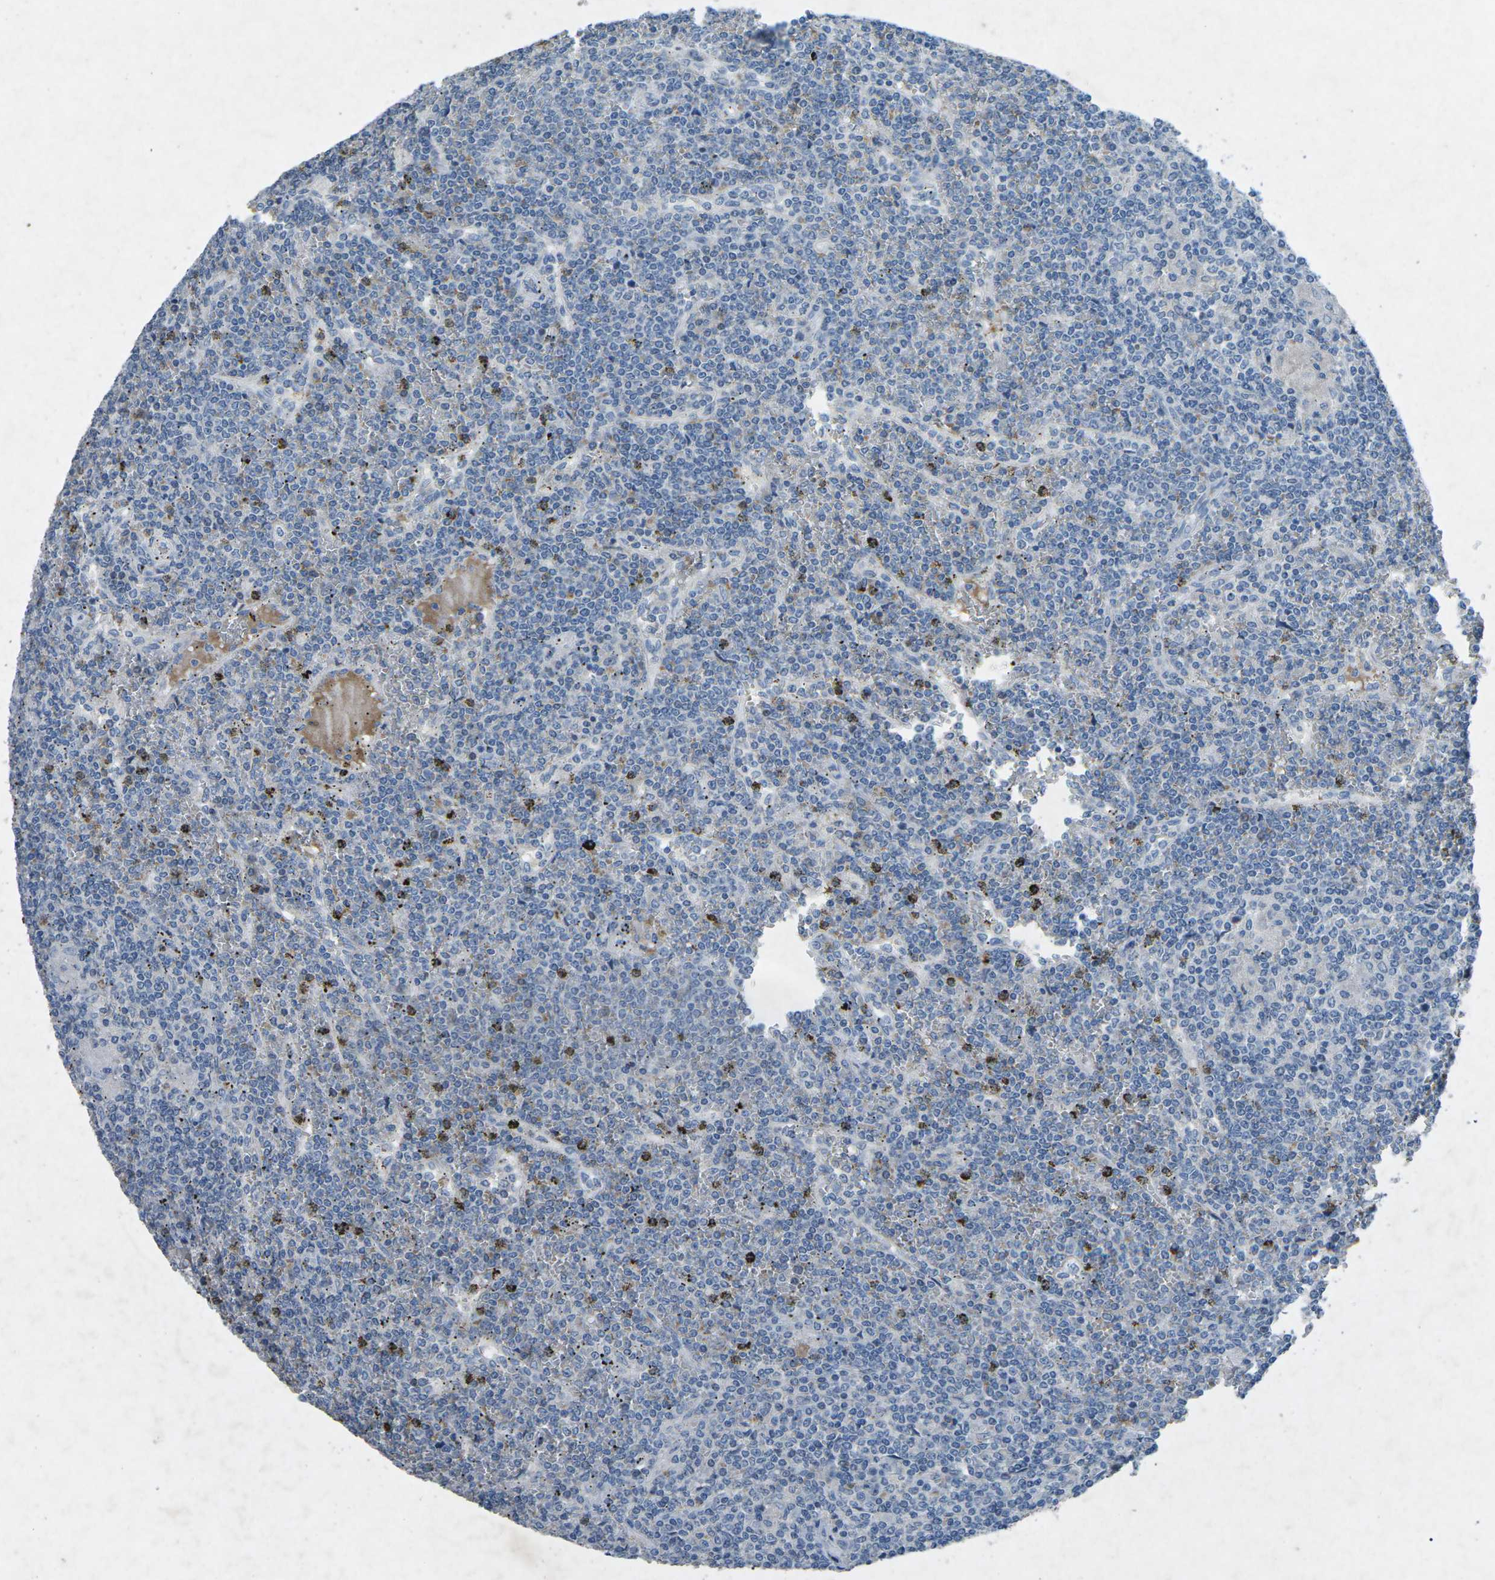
{"staining": {"intensity": "negative", "quantity": "none", "location": "none"}, "tissue": "lymphoma", "cell_type": "Tumor cells", "image_type": "cancer", "snomed": [{"axis": "morphology", "description": "Malignant lymphoma, non-Hodgkin's type, Low grade"}, {"axis": "topography", "description": "Spleen"}], "caption": "The immunohistochemistry (IHC) photomicrograph has no significant staining in tumor cells of low-grade malignant lymphoma, non-Hodgkin's type tissue.", "gene": "A1BG", "patient": {"sex": "female", "age": 19}}